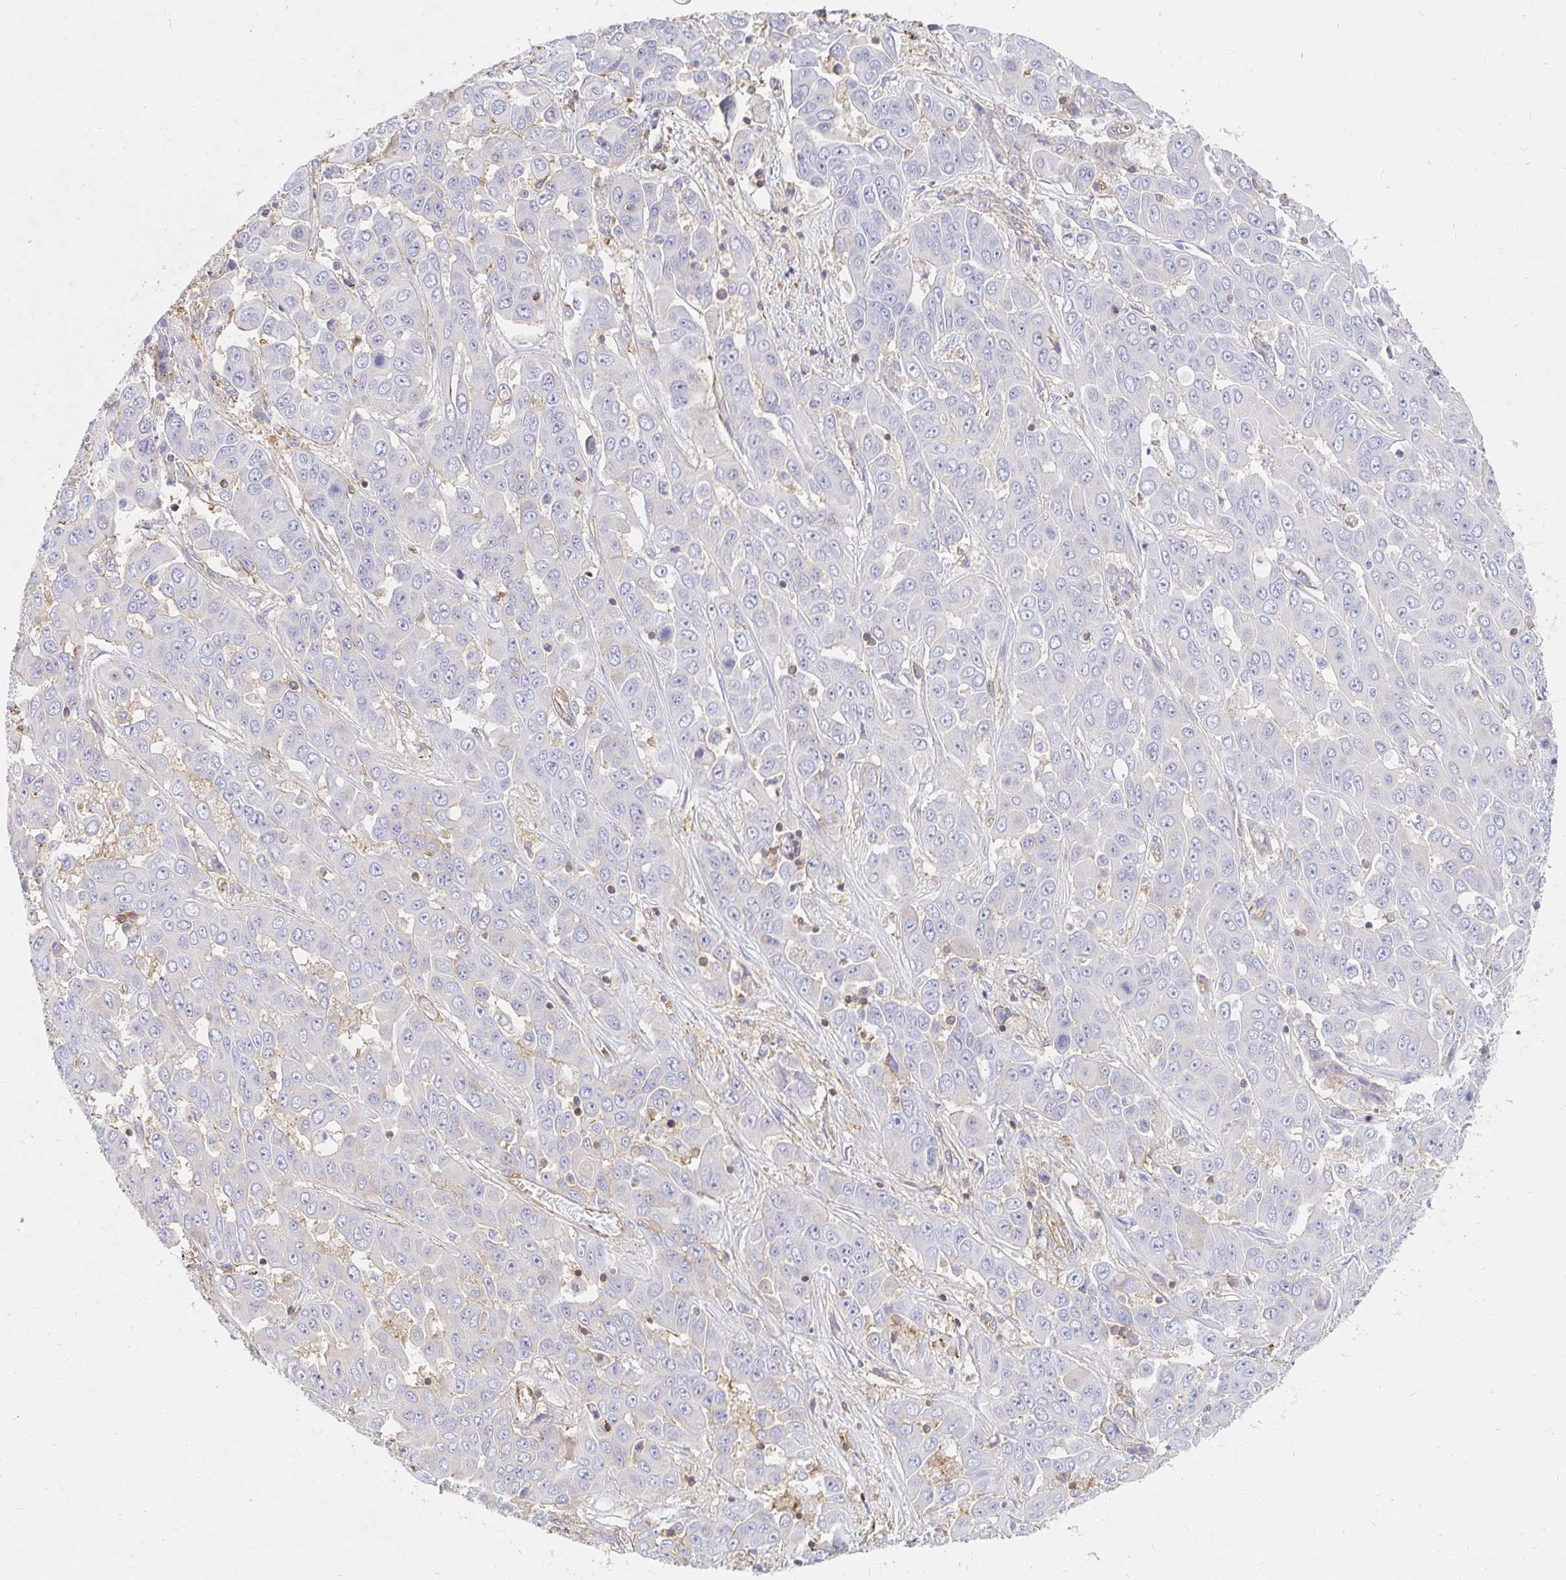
{"staining": {"intensity": "negative", "quantity": "none", "location": "none"}, "tissue": "liver cancer", "cell_type": "Tumor cells", "image_type": "cancer", "snomed": [{"axis": "morphology", "description": "Cholangiocarcinoma"}, {"axis": "topography", "description": "Liver"}], "caption": "Liver cancer was stained to show a protein in brown. There is no significant staining in tumor cells.", "gene": "TSPAN19", "patient": {"sex": "female", "age": 52}}